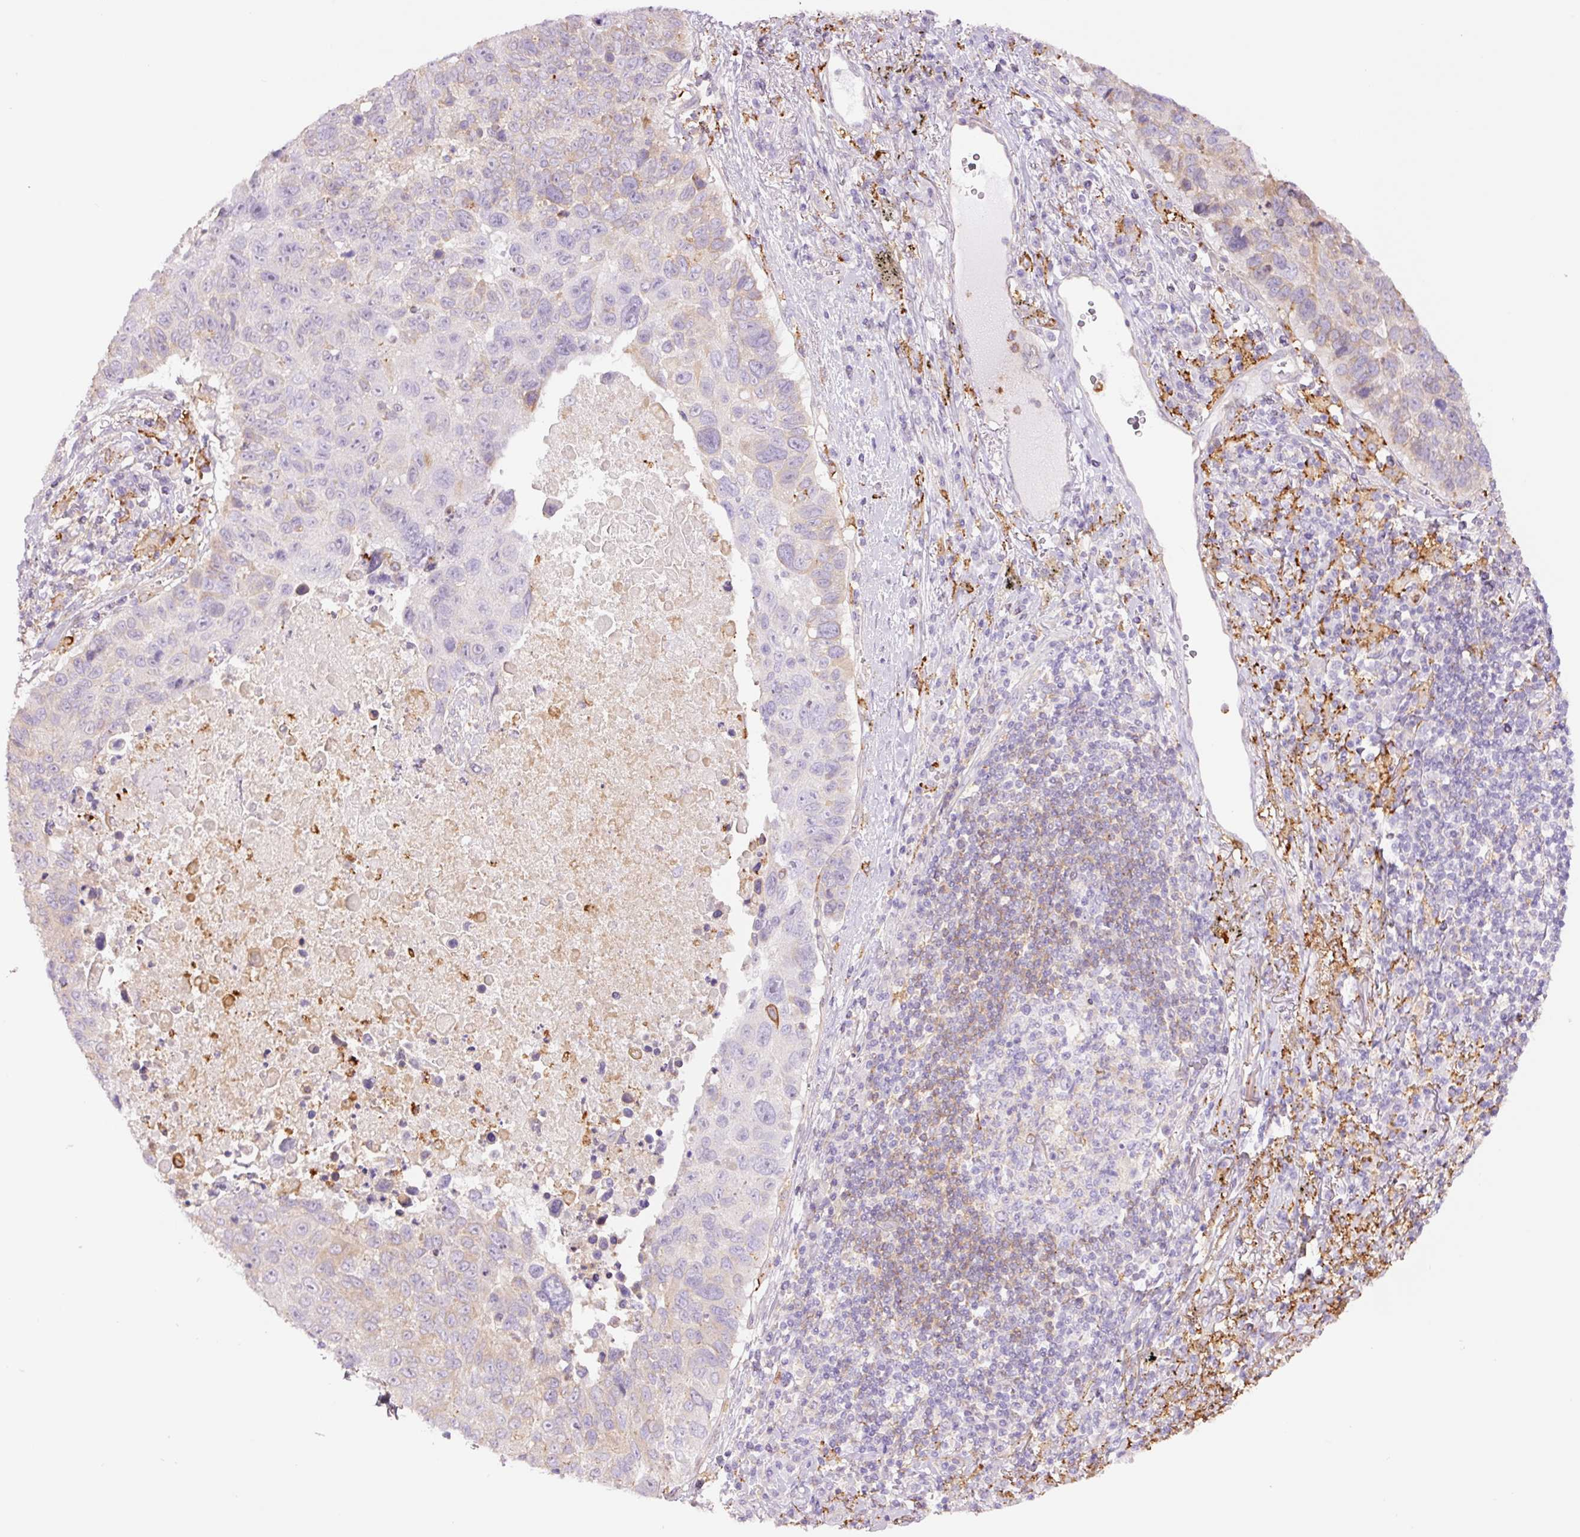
{"staining": {"intensity": "weak", "quantity": "<25%", "location": "cytoplasmic/membranous"}, "tissue": "lung cancer", "cell_type": "Tumor cells", "image_type": "cancer", "snomed": [{"axis": "morphology", "description": "Squamous cell carcinoma, NOS"}, {"axis": "topography", "description": "Lung"}], "caption": "Lung cancer (squamous cell carcinoma) was stained to show a protein in brown. There is no significant staining in tumor cells. (DAB (3,3'-diaminobenzidine) IHC with hematoxylin counter stain).", "gene": "SH2D6", "patient": {"sex": "male", "age": 66}}